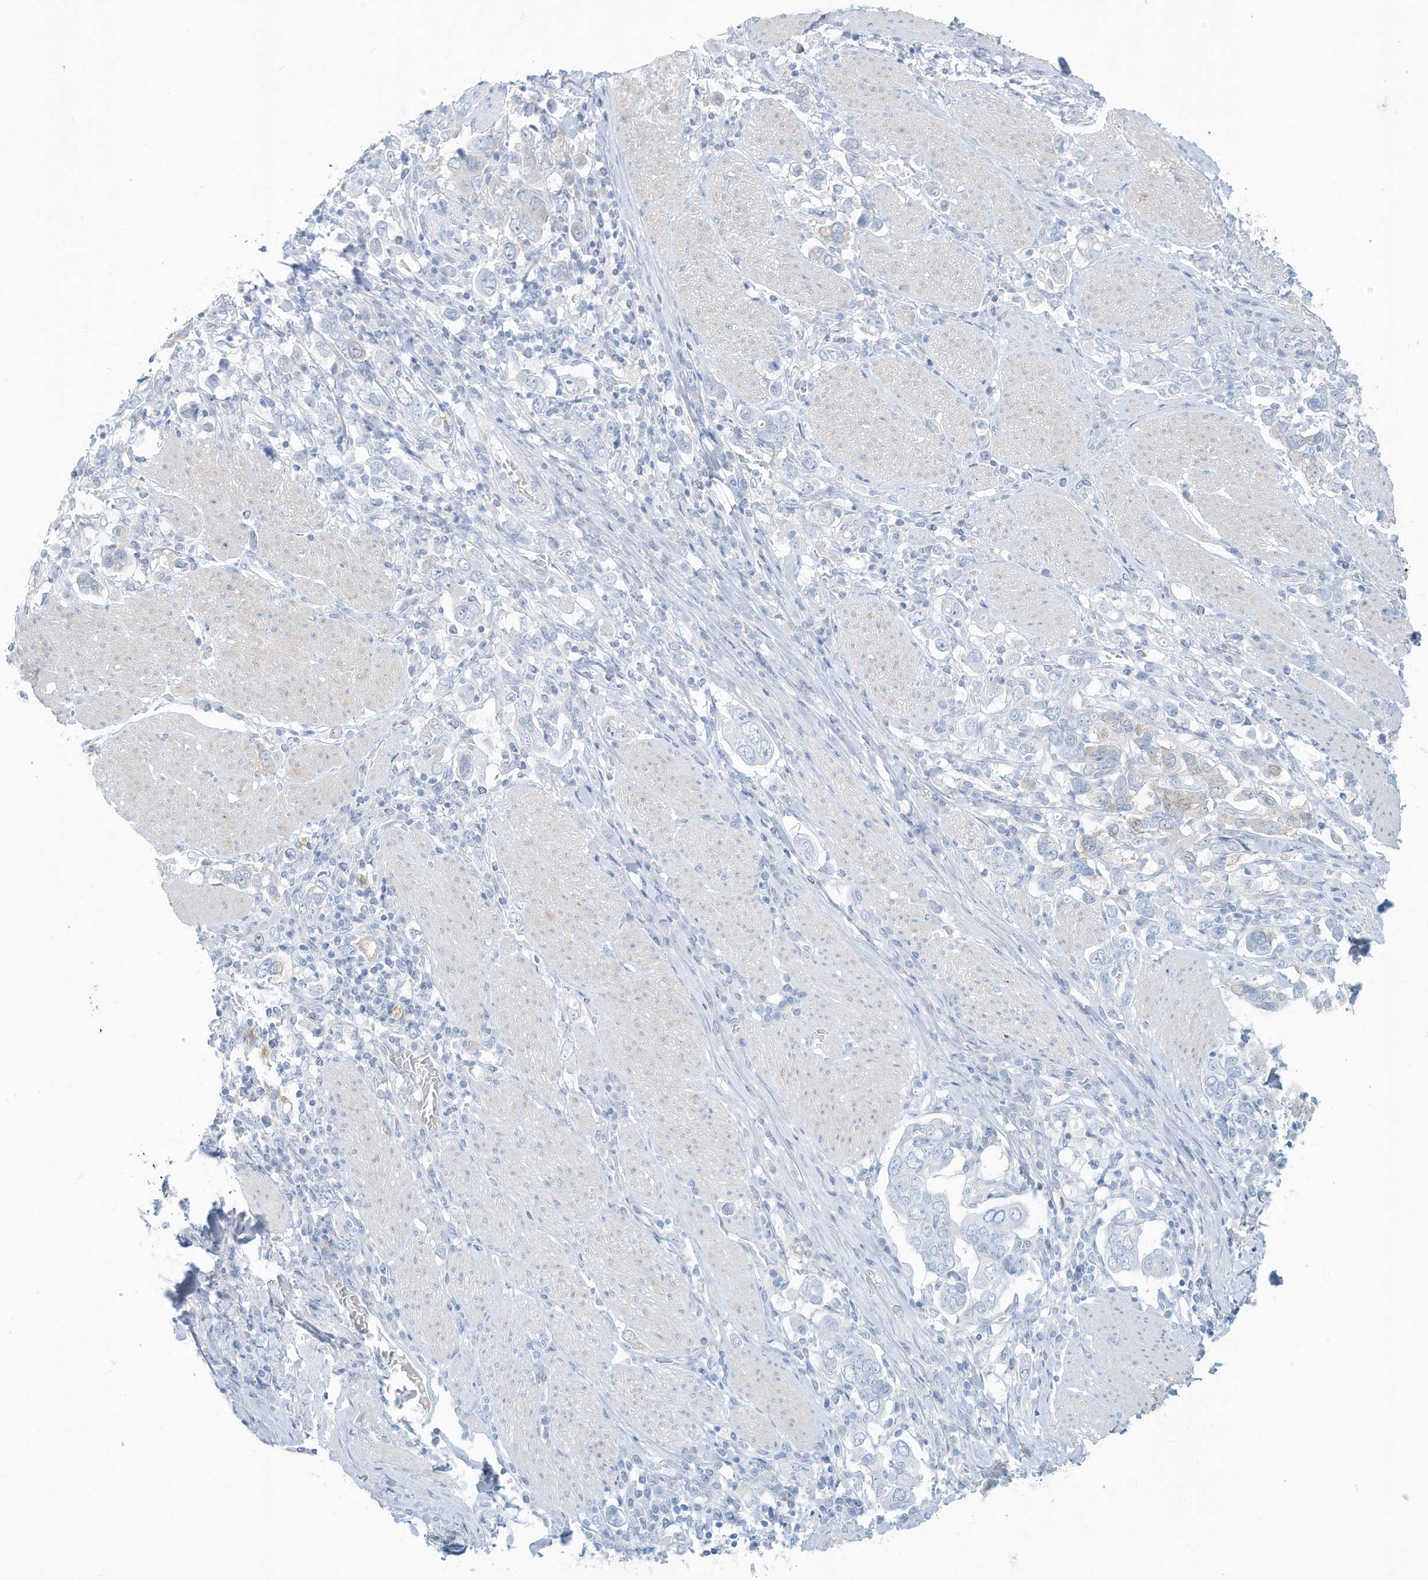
{"staining": {"intensity": "negative", "quantity": "none", "location": "none"}, "tissue": "stomach cancer", "cell_type": "Tumor cells", "image_type": "cancer", "snomed": [{"axis": "morphology", "description": "Adenocarcinoma, NOS"}, {"axis": "topography", "description": "Stomach, upper"}], "caption": "DAB immunohistochemical staining of human stomach adenocarcinoma exhibits no significant positivity in tumor cells.", "gene": "ERI2", "patient": {"sex": "male", "age": 62}}